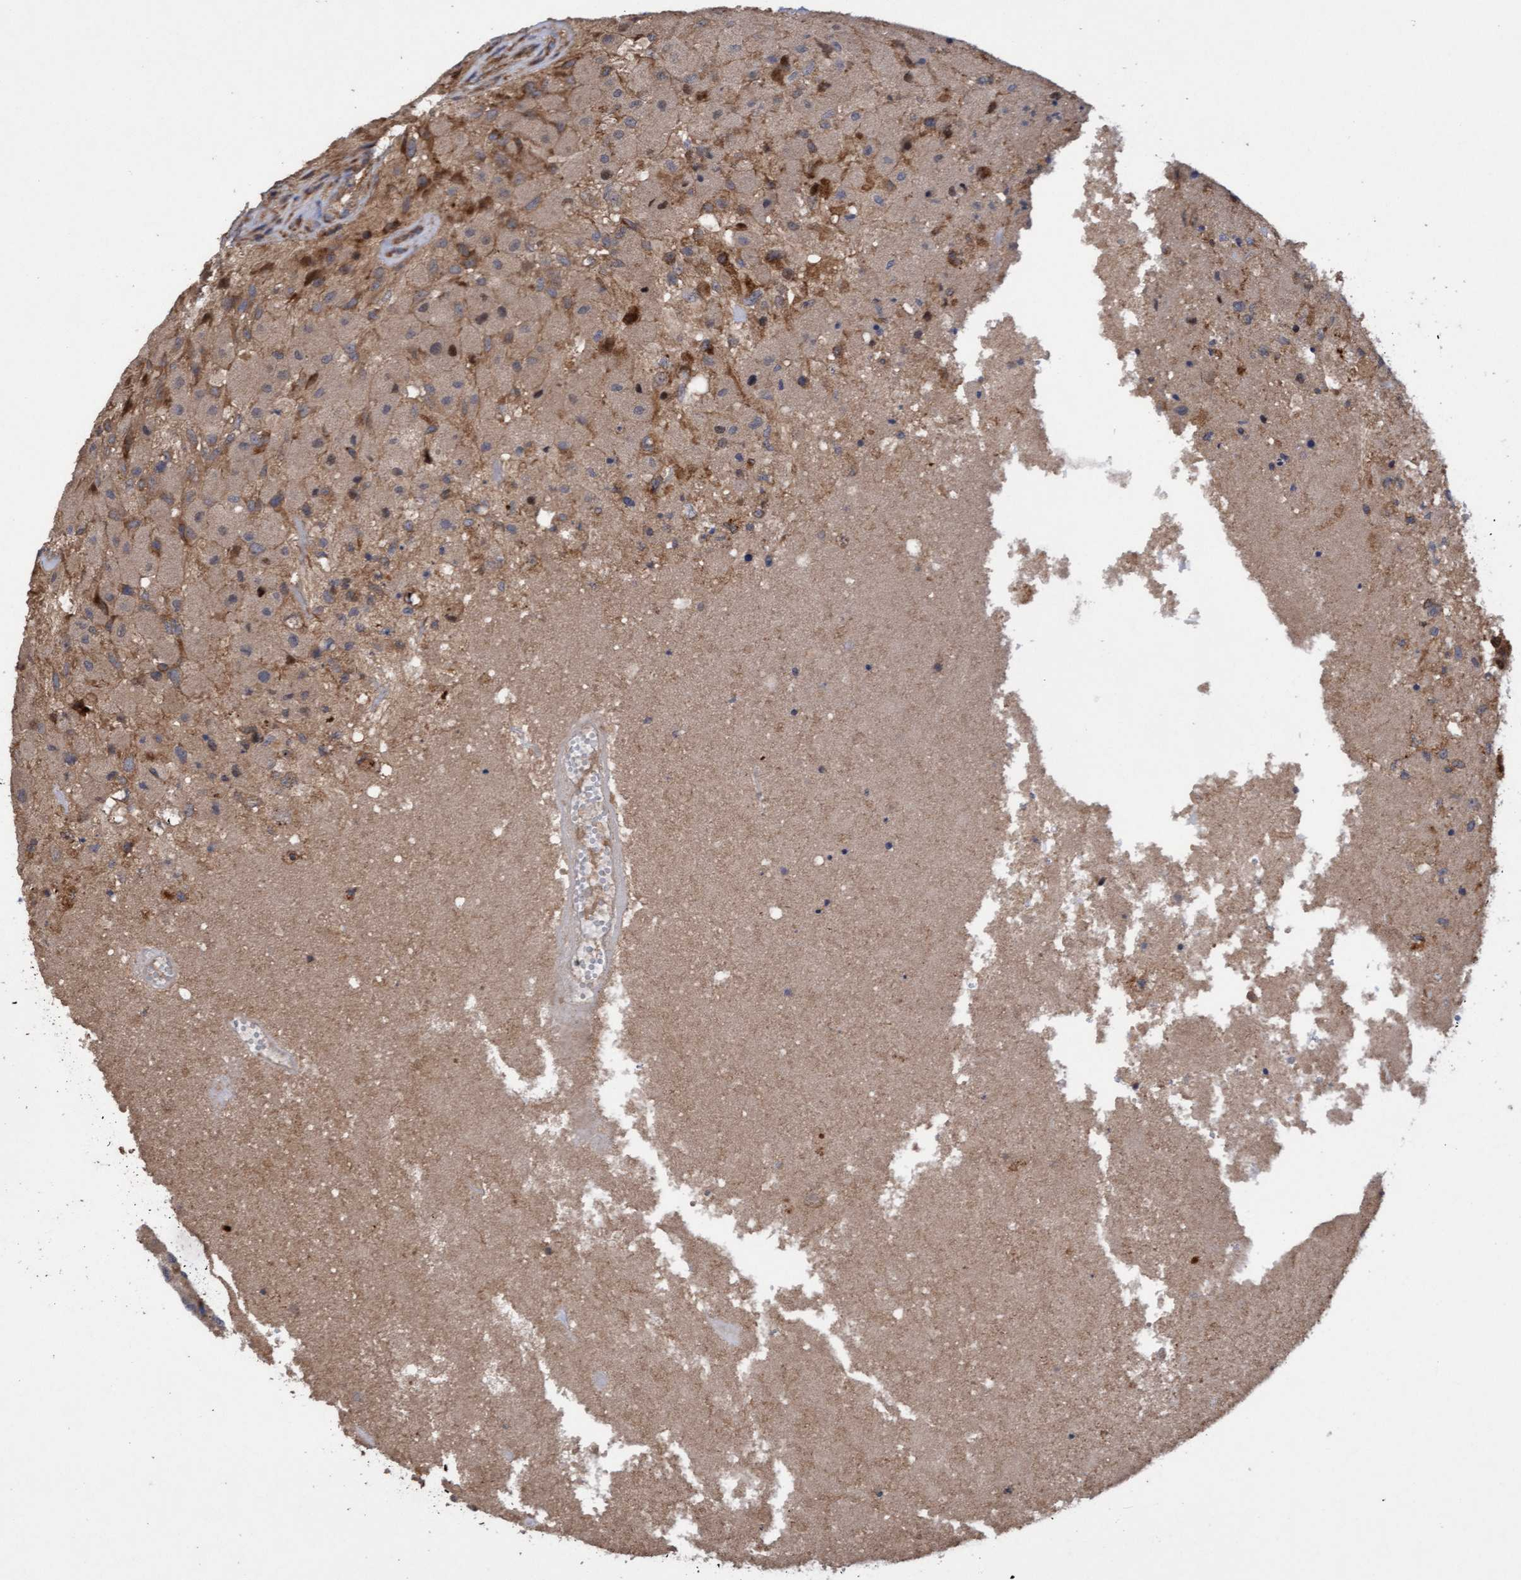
{"staining": {"intensity": "moderate", "quantity": "25%-75%", "location": "cytoplasmic/membranous"}, "tissue": "glioma", "cell_type": "Tumor cells", "image_type": "cancer", "snomed": [{"axis": "morphology", "description": "Normal tissue, NOS"}, {"axis": "morphology", "description": "Glioma, malignant, High grade"}, {"axis": "topography", "description": "Cerebral cortex"}], "caption": "DAB immunohistochemical staining of malignant glioma (high-grade) exhibits moderate cytoplasmic/membranous protein expression in approximately 25%-75% of tumor cells. The protein is shown in brown color, while the nuclei are stained blue.", "gene": "ELP5", "patient": {"sex": "male", "age": 77}}